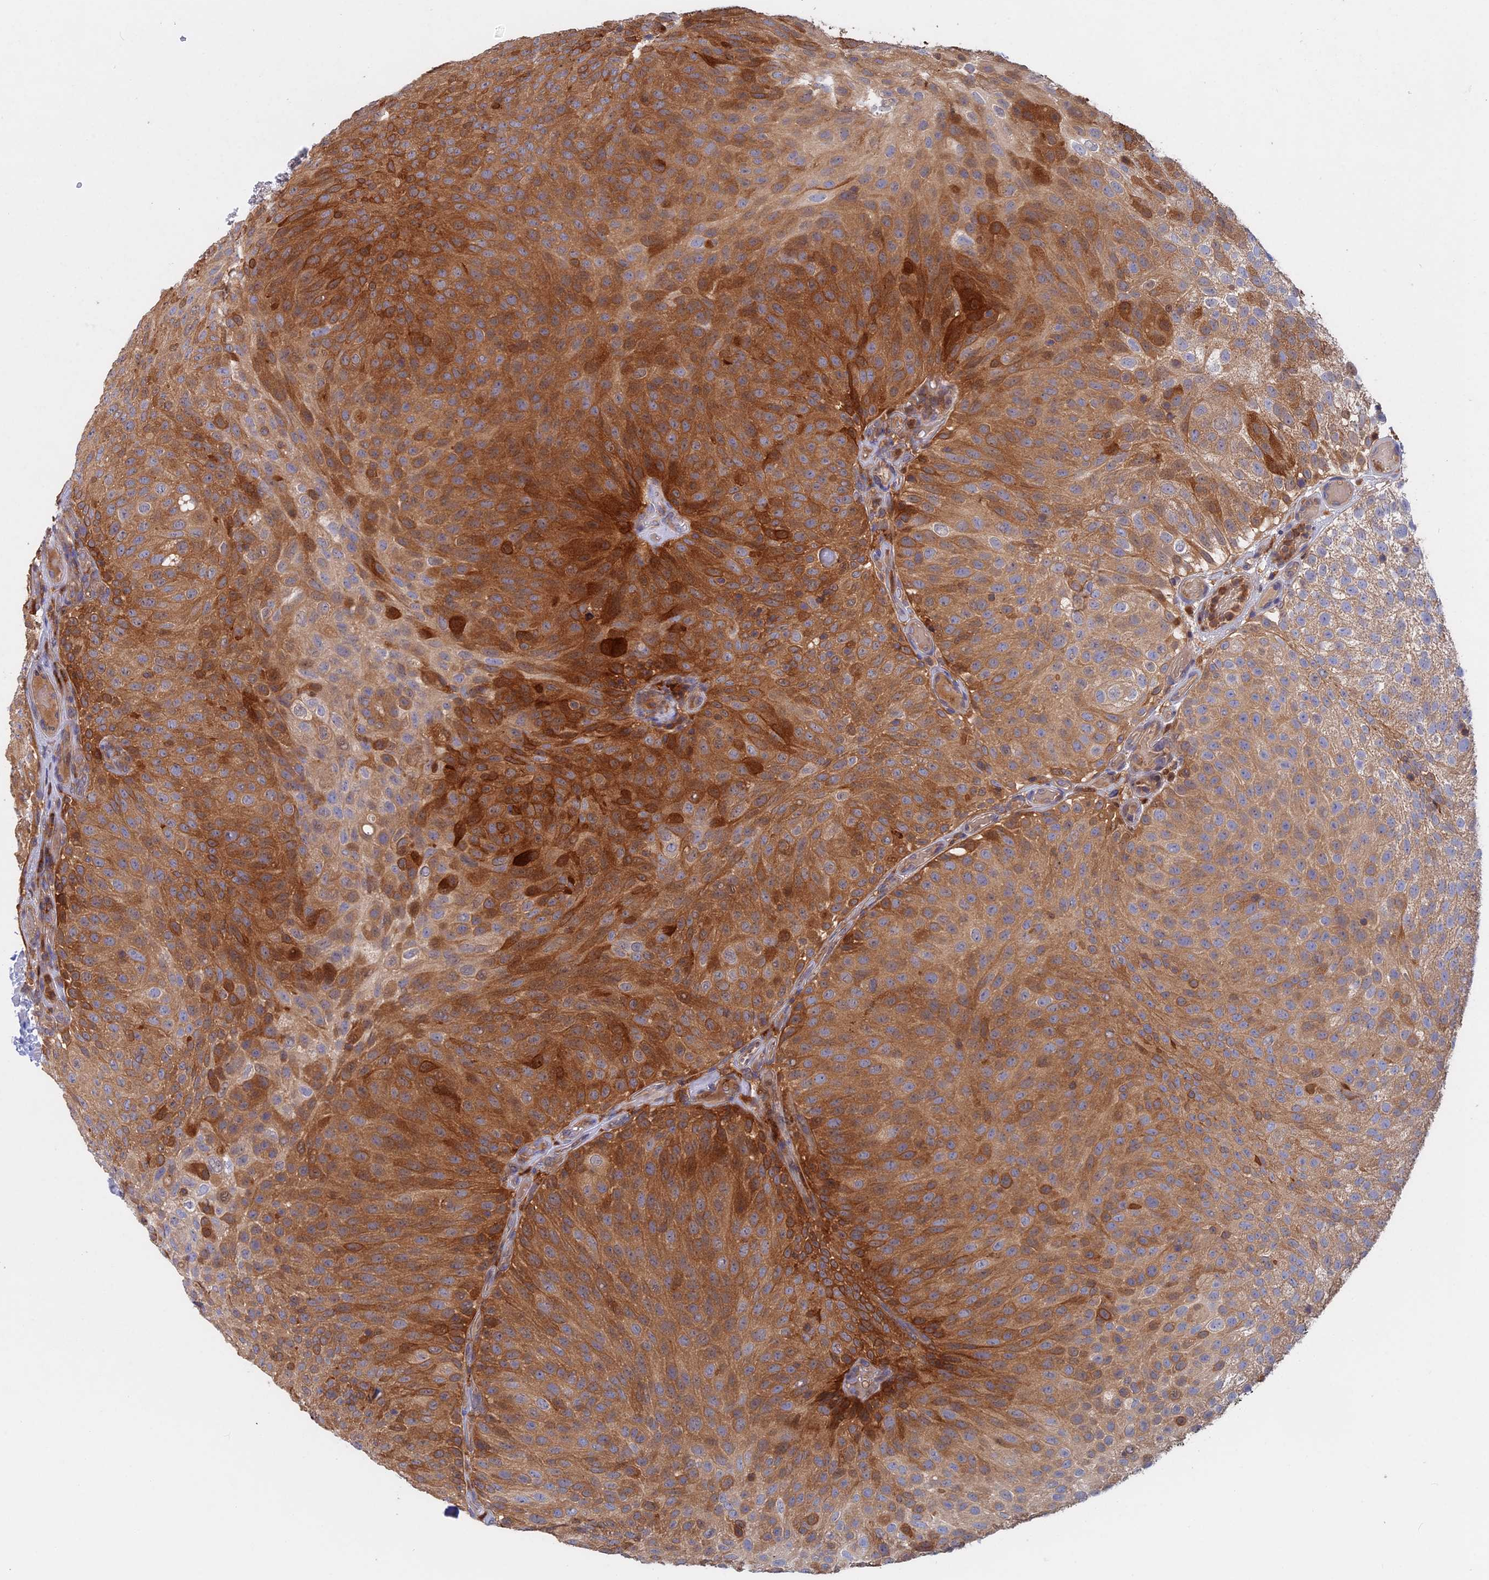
{"staining": {"intensity": "strong", "quantity": ">75%", "location": "cytoplasmic/membranous"}, "tissue": "urothelial cancer", "cell_type": "Tumor cells", "image_type": "cancer", "snomed": [{"axis": "morphology", "description": "Urothelial carcinoma, Low grade"}, {"axis": "topography", "description": "Urinary bladder"}], "caption": "Protein analysis of urothelial cancer tissue displays strong cytoplasmic/membranous staining in about >75% of tumor cells. (brown staining indicates protein expression, while blue staining denotes nuclei).", "gene": "BLVRA", "patient": {"sex": "male", "age": 78}}